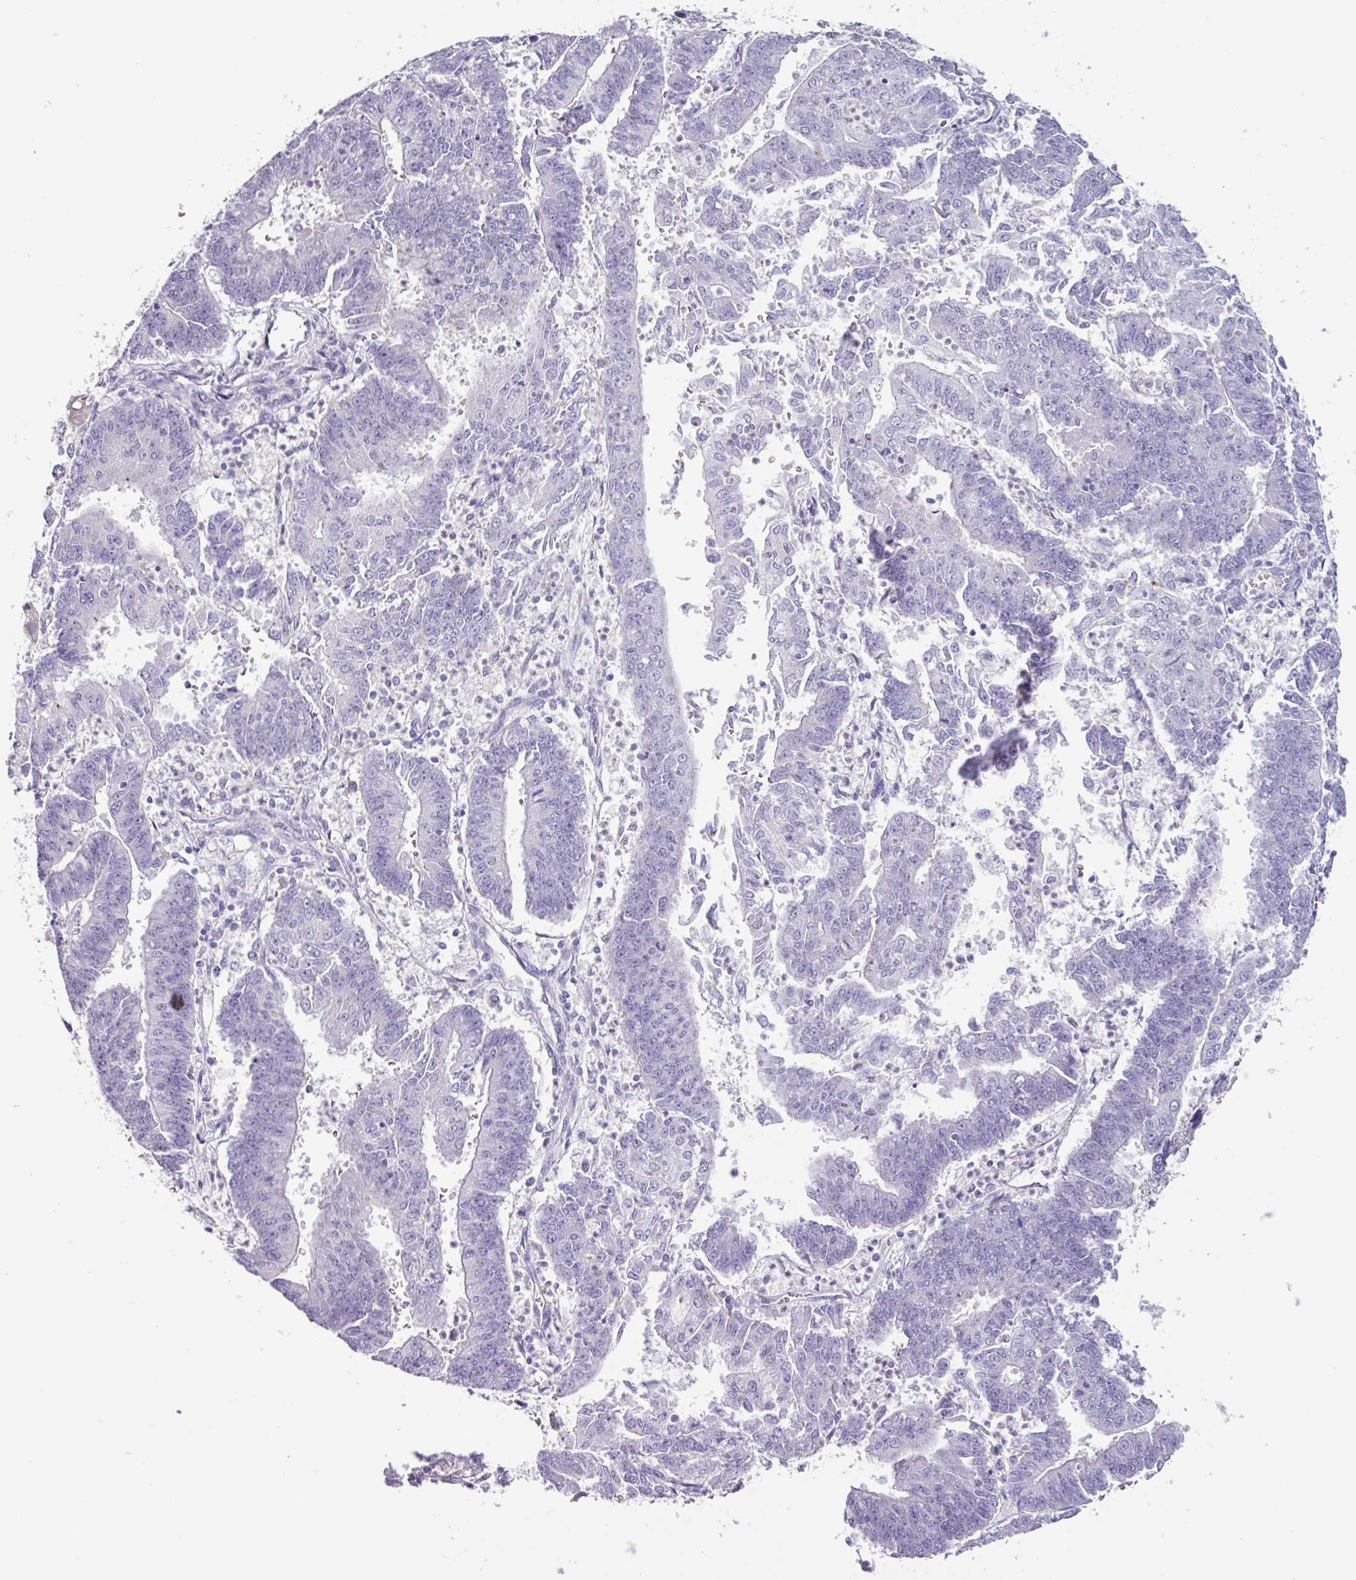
{"staining": {"intensity": "negative", "quantity": "none", "location": "none"}, "tissue": "endometrial cancer", "cell_type": "Tumor cells", "image_type": "cancer", "snomed": [{"axis": "morphology", "description": "Adenocarcinoma, NOS"}, {"axis": "topography", "description": "Endometrium"}], "caption": "A high-resolution image shows immunohistochemistry (IHC) staining of endometrial cancer (adenocarcinoma), which reveals no significant staining in tumor cells.", "gene": "ADGRE1", "patient": {"sex": "female", "age": 73}}